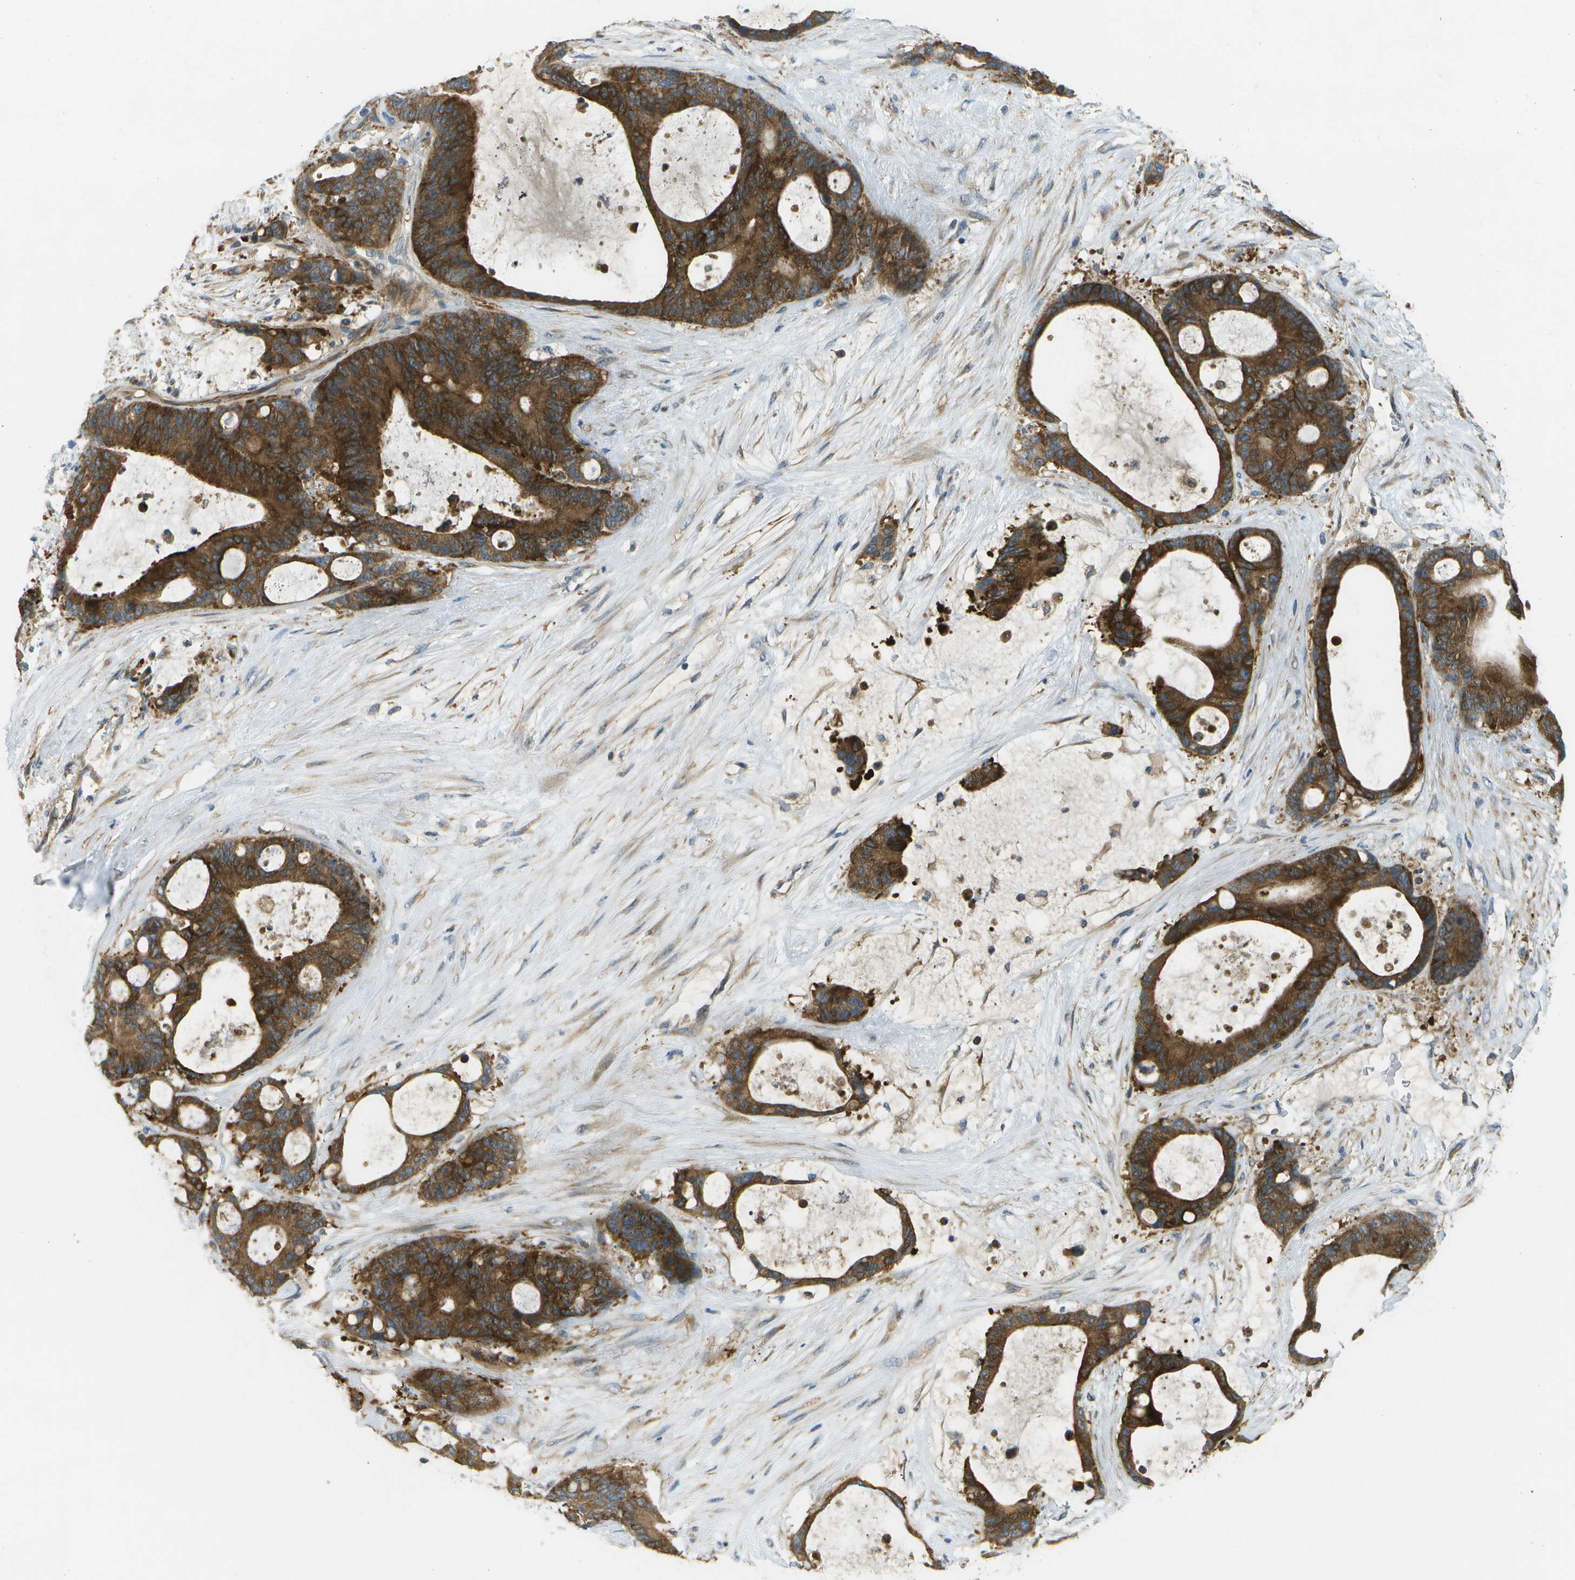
{"staining": {"intensity": "strong", "quantity": ">75%", "location": "cytoplasmic/membranous"}, "tissue": "liver cancer", "cell_type": "Tumor cells", "image_type": "cancer", "snomed": [{"axis": "morphology", "description": "Cholangiocarcinoma"}, {"axis": "topography", "description": "Liver"}], "caption": "IHC staining of cholangiocarcinoma (liver), which shows high levels of strong cytoplasmic/membranous positivity in approximately >75% of tumor cells indicating strong cytoplasmic/membranous protein positivity. The staining was performed using DAB (brown) for protein detection and nuclei were counterstained in hematoxylin (blue).", "gene": "WNK2", "patient": {"sex": "female", "age": 73}}